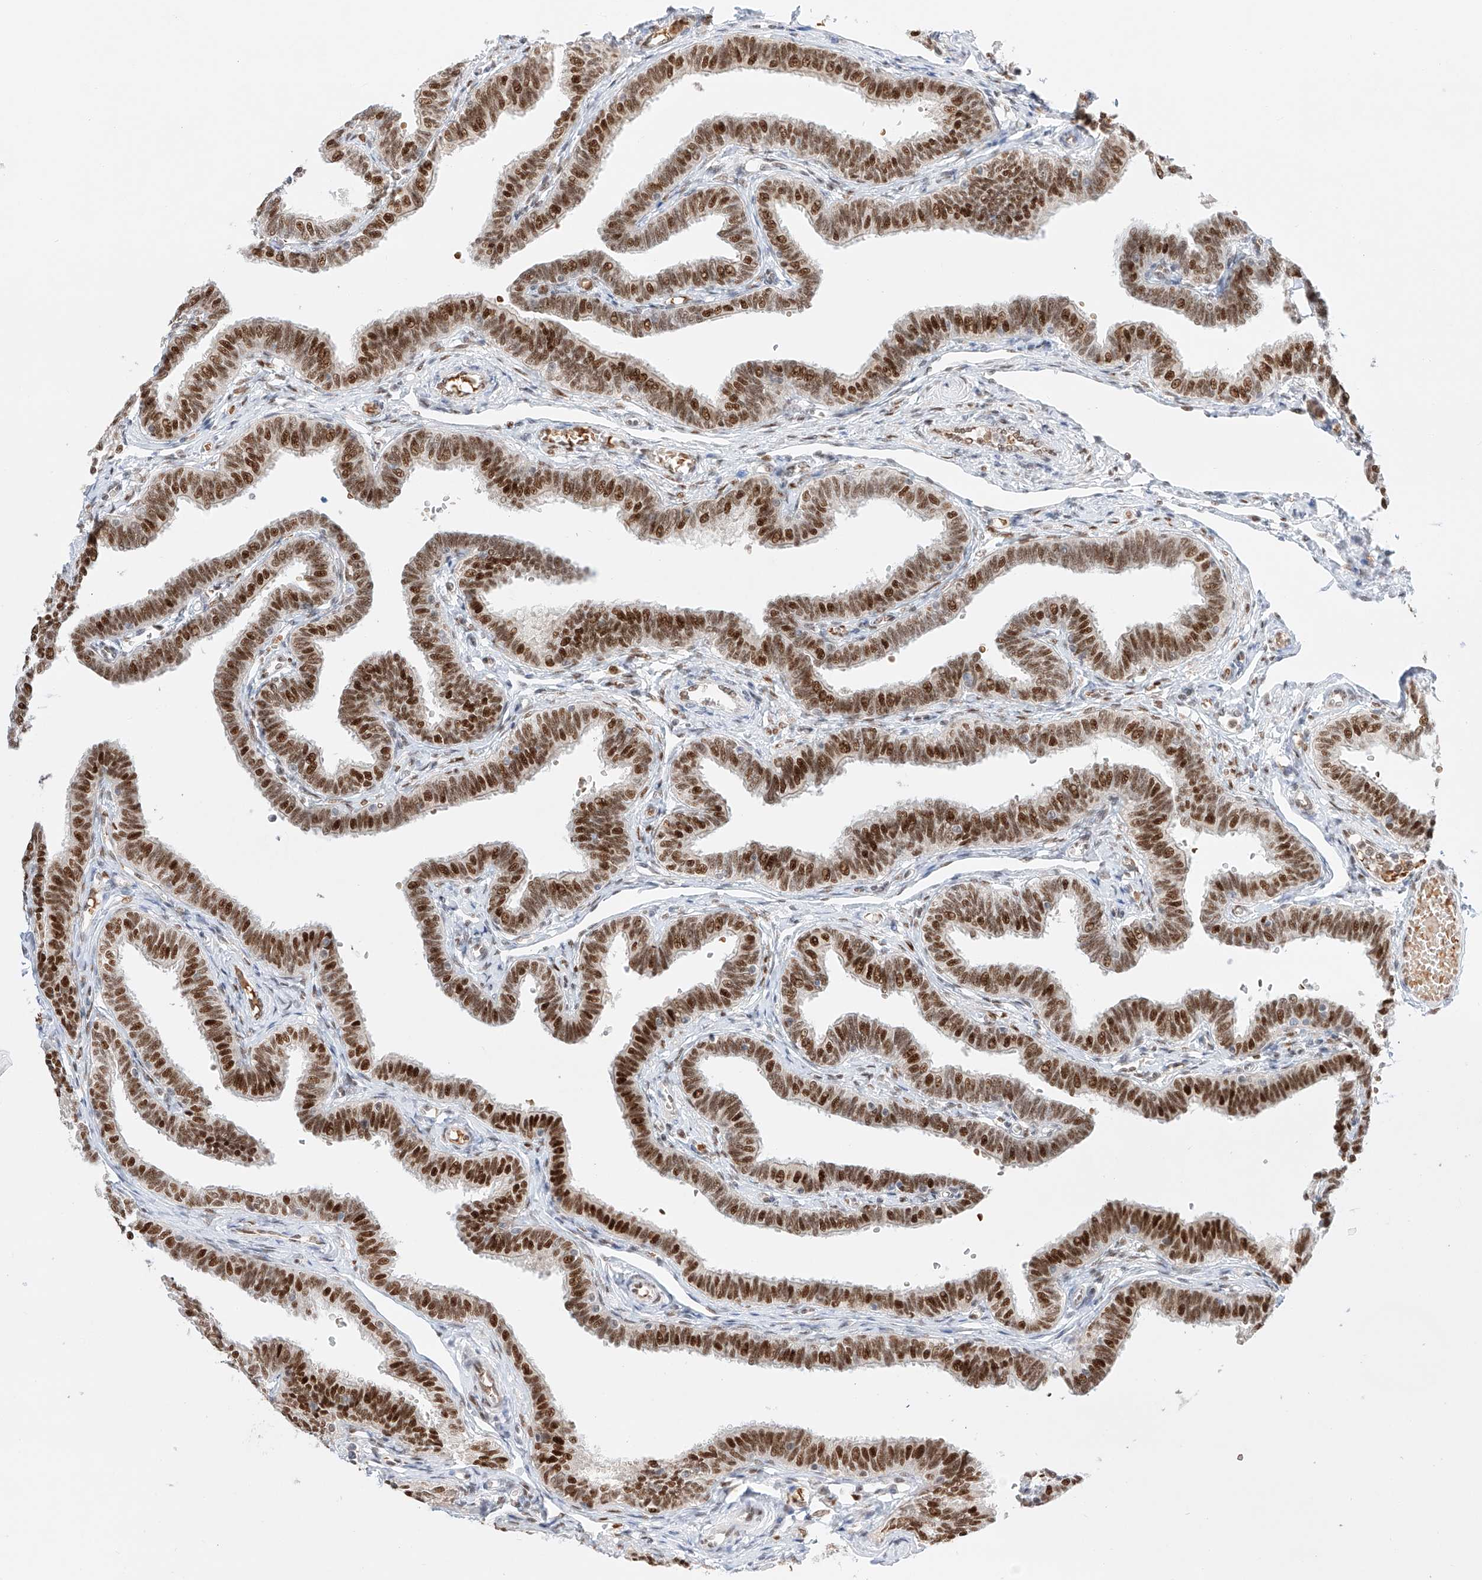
{"staining": {"intensity": "strong", "quantity": ">75%", "location": "nuclear"}, "tissue": "fallopian tube", "cell_type": "Glandular cells", "image_type": "normal", "snomed": [{"axis": "morphology", "description": "Normal tissue, NOS"}, {"axis": "topography", "description": "Fallopian tube"}, {"axis": "topography", "description": "Ovary"}], "caption": "This is a photomicrograph of immunohistochemistry staining of benign fallopian tube, which shows strong staining in the nuclear of glandular cells.", "gene": "APIP", "patient": {"sex": "female", "age": 23}}